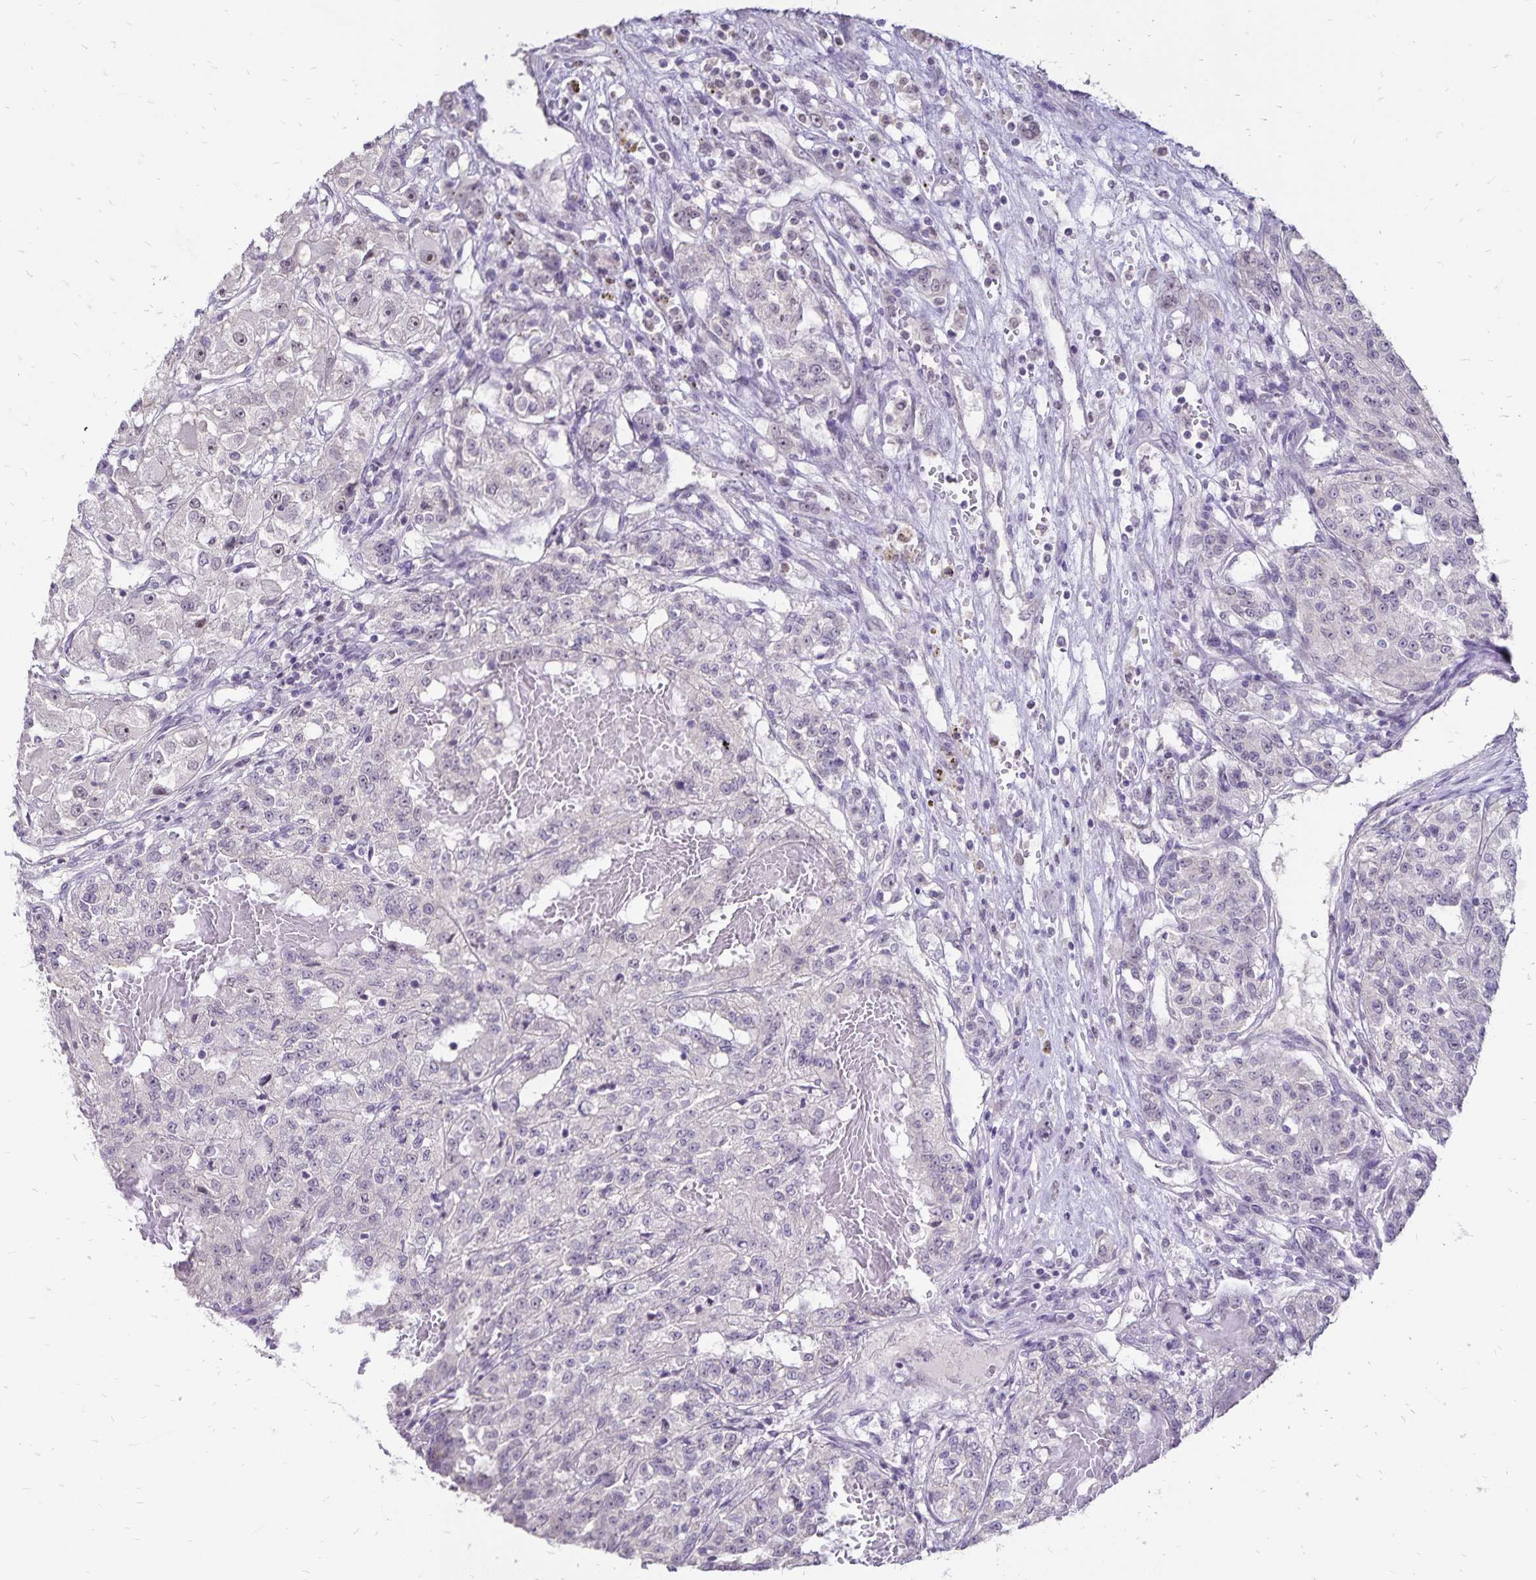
{"staining": {"intensity": "negative", "quantity": "none", "location": "none"}, "tissue": "renal cancer", "cell_type": "Tumor cells", "image_type": "cancer", "snomed": [{"axis": "morphology", "description": "Adenocarcinoma, NOS"}, {"axis": "topography", "description": "Kidney"}], "caption": "A photomicrograph of renal adenocarcinoma stained for a protein reveals no brown staining in tumor cells.", "gene": "POLB", "patient": {"sex": "female", "age": 63}}